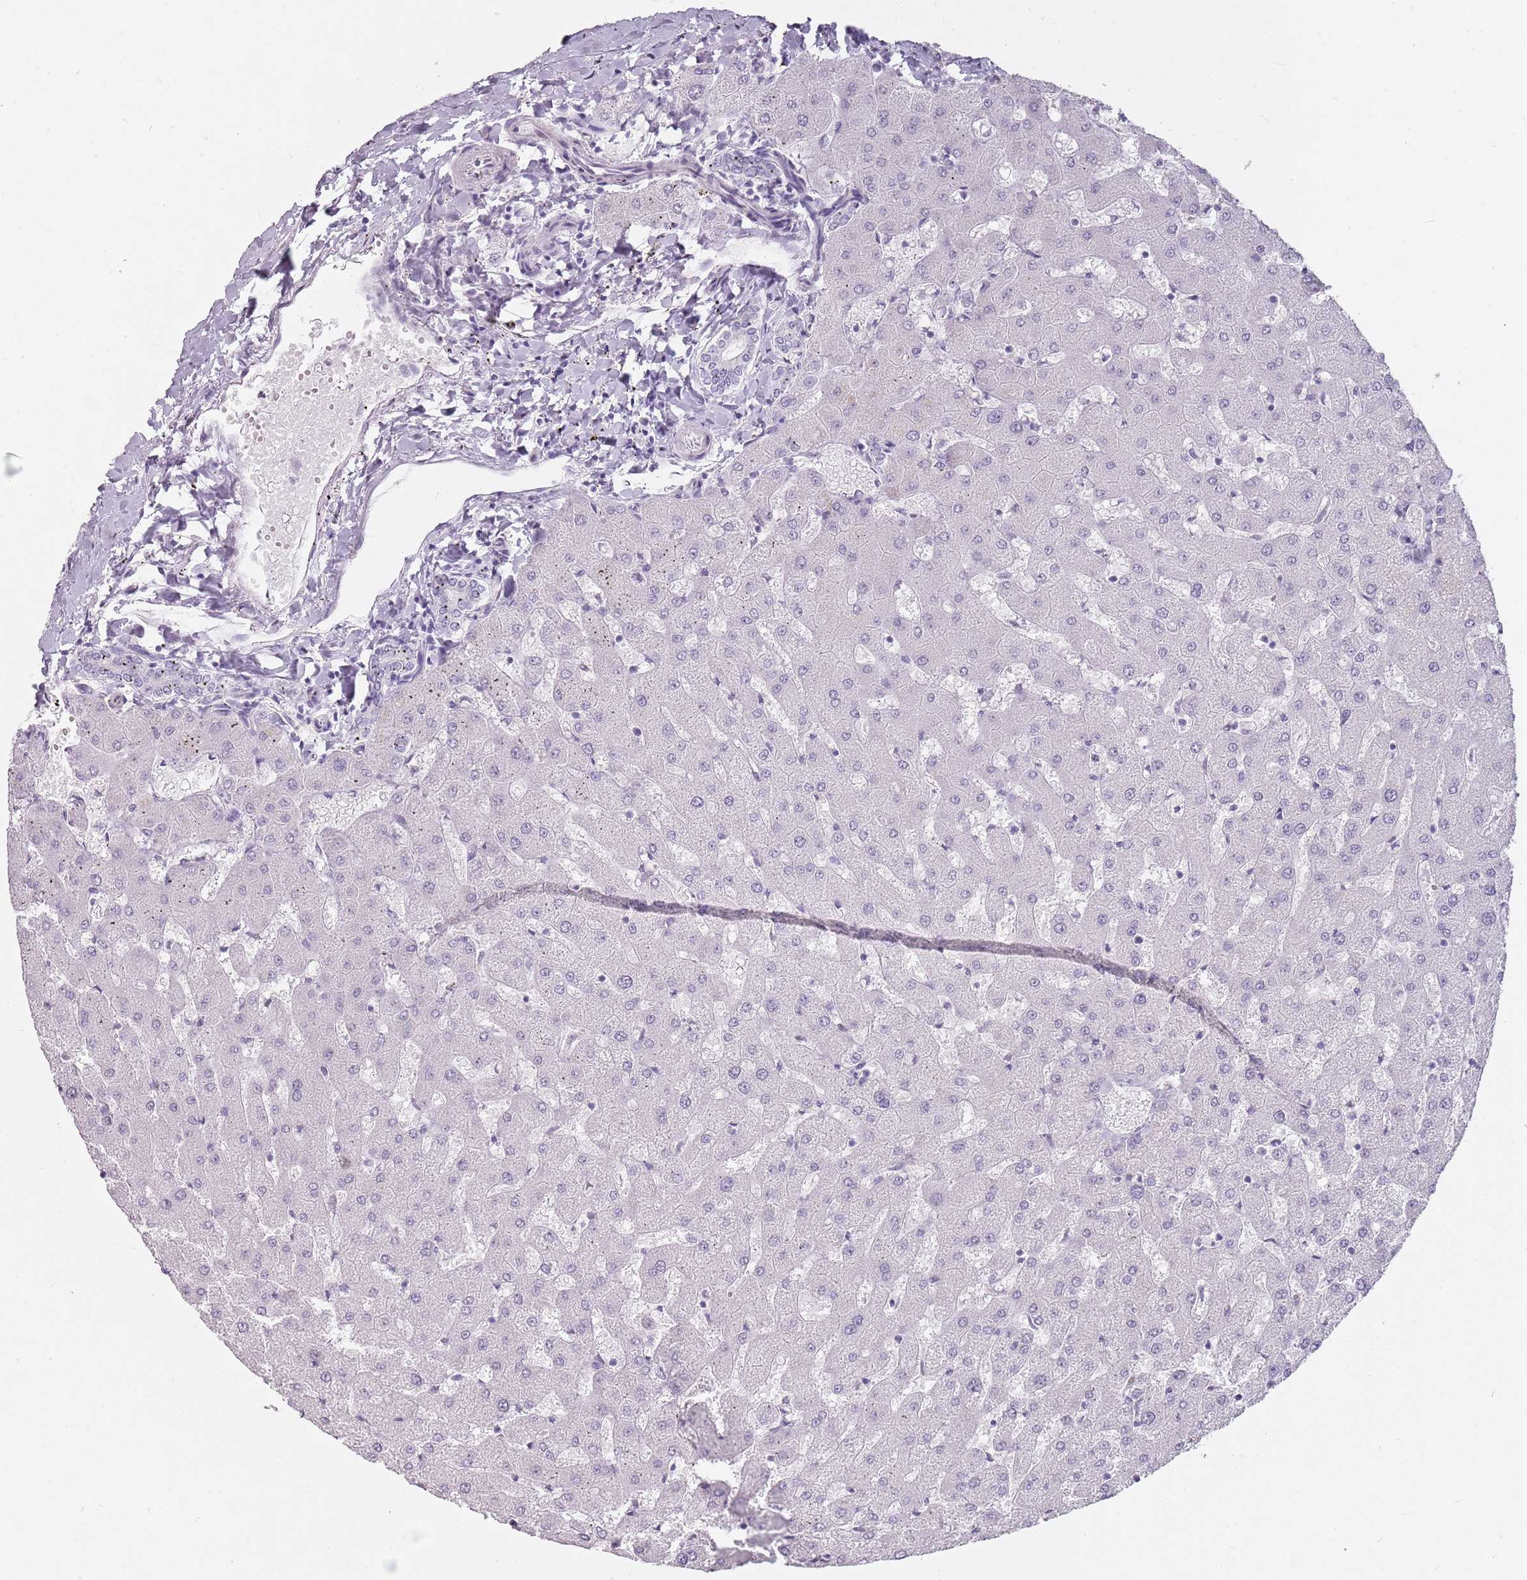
{"staining": {"intensity": "negative", "quantity": "none", "location": "none"}, "tissue": "liver", "cell_type": "Cholangiocytes", "image_type": "normal", "snomed": [{"axis": "morphology", "description": "Normal tissue, NOS"}, {"axis": "topography", "description": "Liver"}], "caption": "This micrograph is of benign liver stained with IHC to label a protein in brown with the nuclei are counter-stained blue. There is no staining in cholangiocytes.", "gene": "DDX4", "patient": {"sex": "female", "age": 63}}